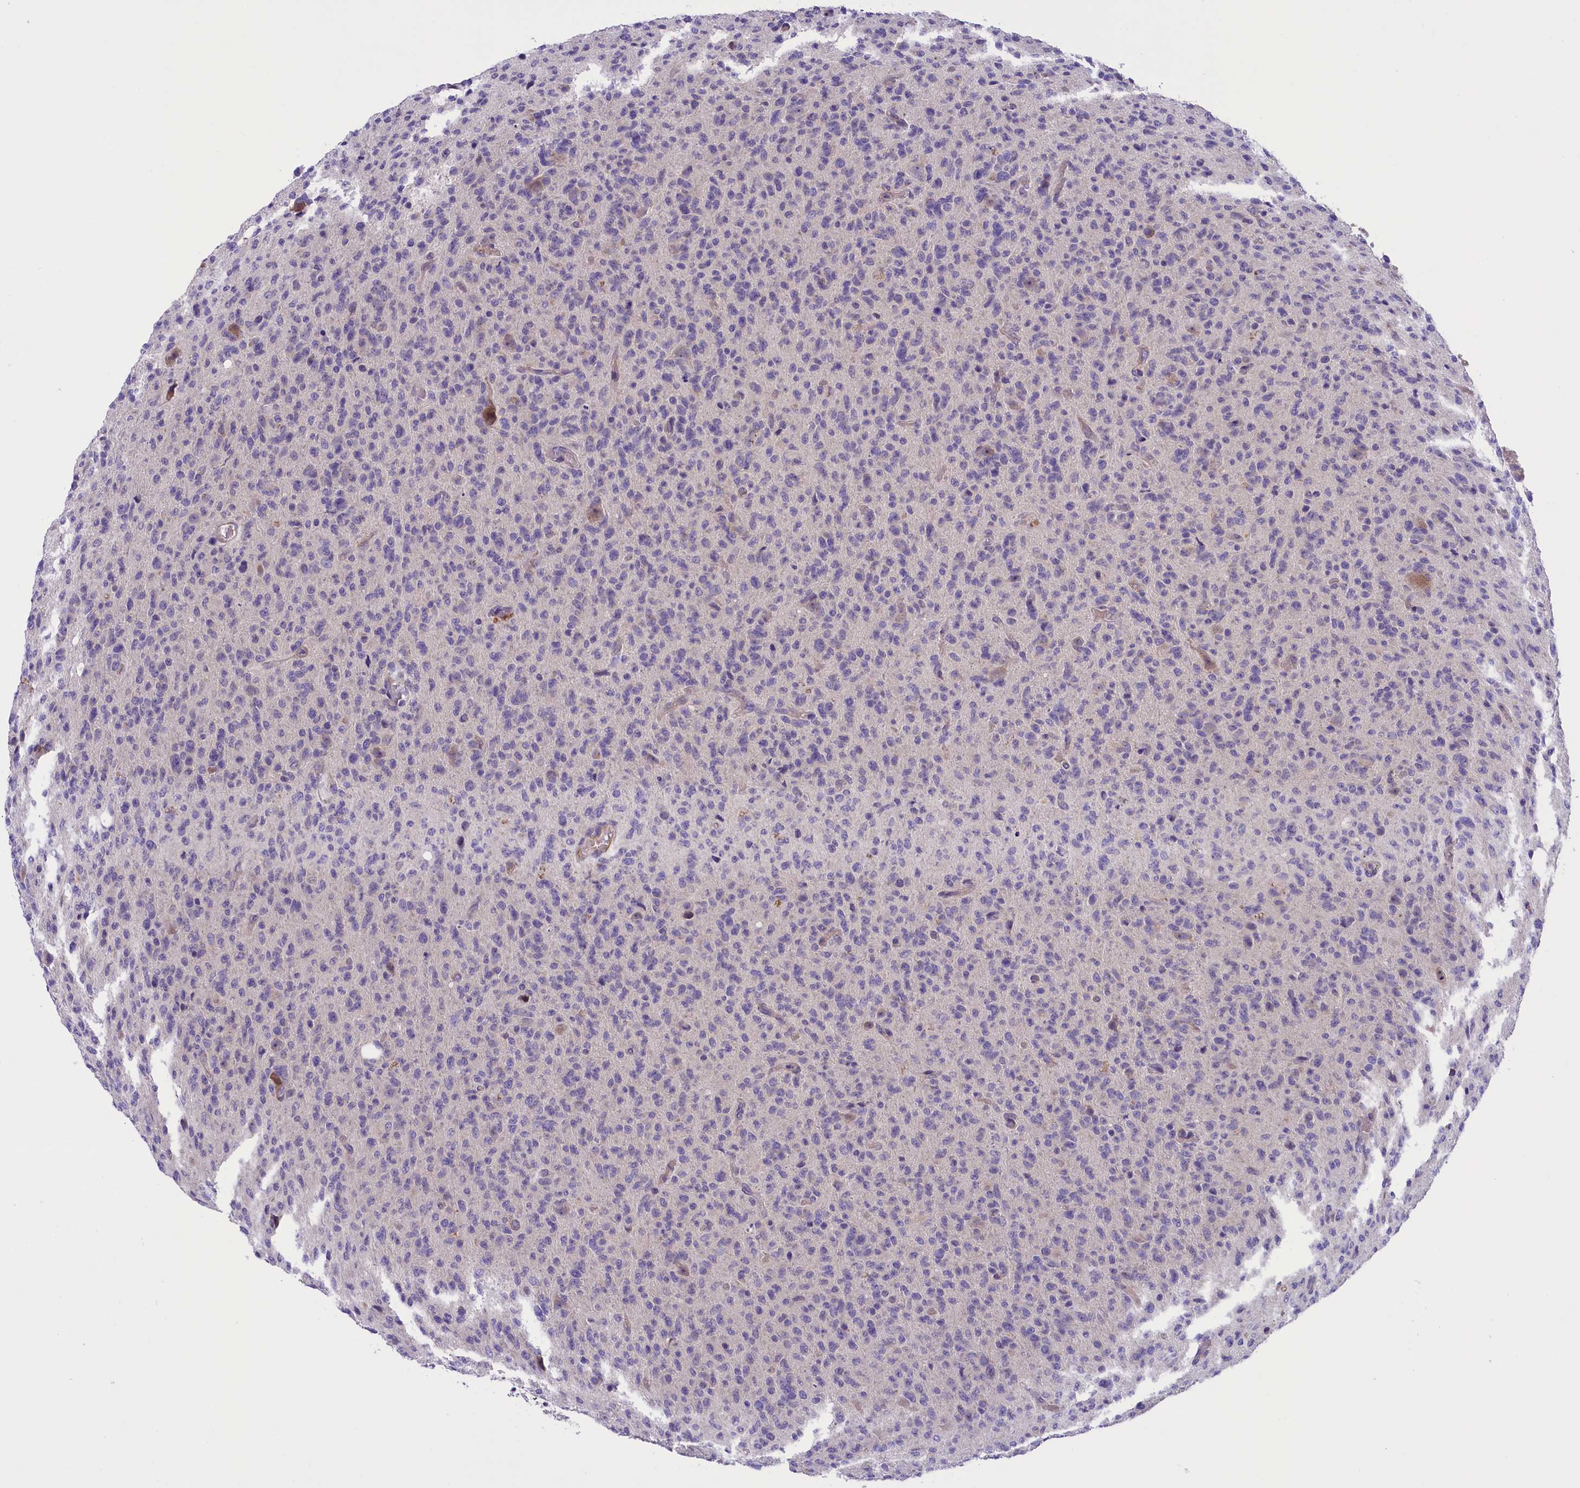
{"staining": {"intensity": "negative", "quantity": "none", "location": "none"}, "tissue": "glioma", "cell_type": "Tumor cells", "image_type": "cancer", "snomed": [{"axis": "morphology", "description": "Glioma, malignant, High grade"}, {"axis": "topography", "description": "Brain"}], "caption": "Immunohistochemical staining of human malignant glioma (high-grade) exhibits no significant expression in tumor cells. (DAB (3,3'-diaminobenzidine) immunohistochemistry (IHC) with hematoxylin counter stain).", "gene": "CCDC32", "patient": {"sex": "female", "age": 57}}